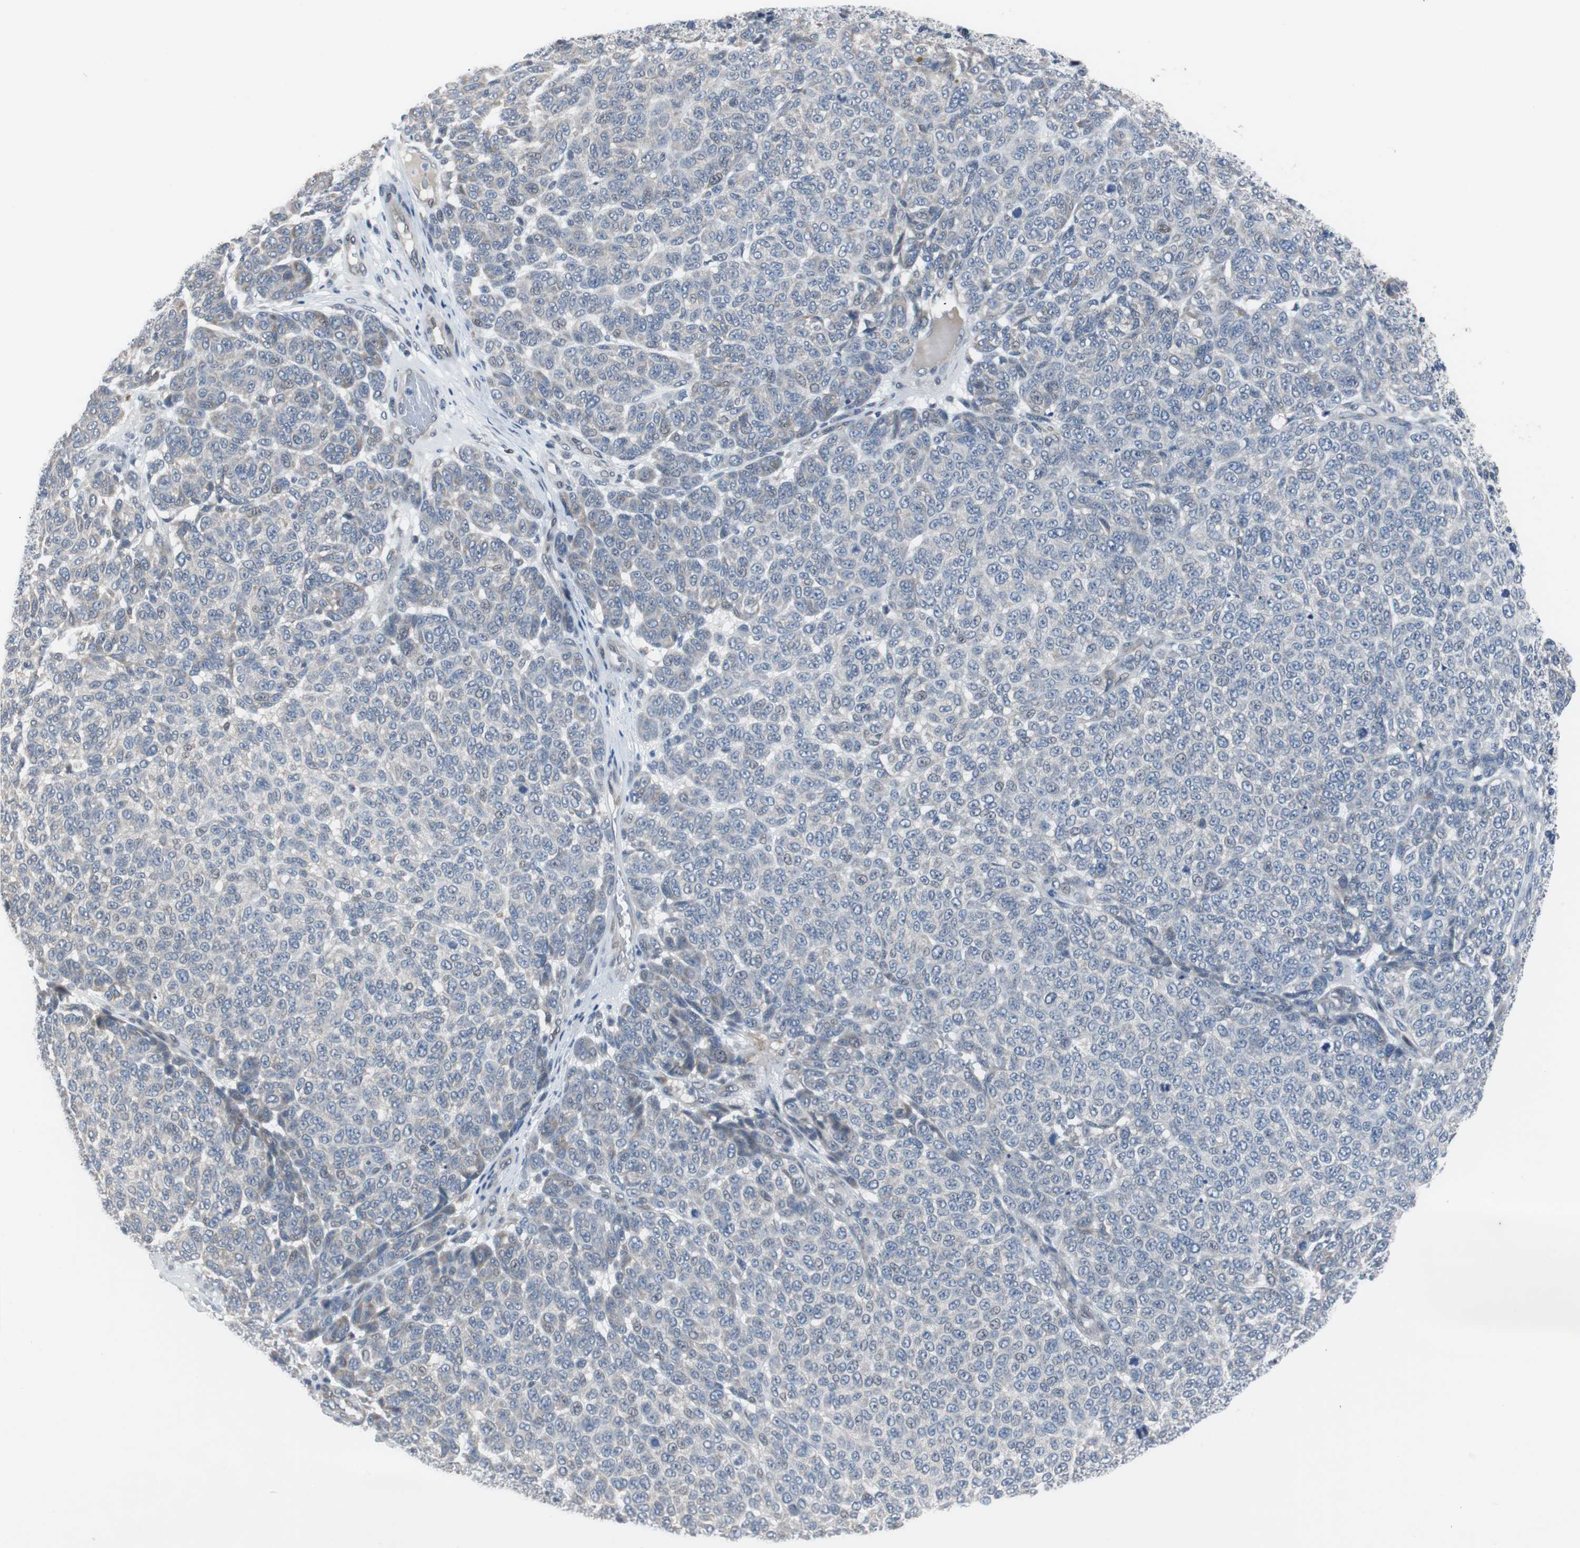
{"staining": {"intensity": "weak", "quantity": "<25%", "location": "cytoplasmic/membranous"}, "tissue": "melanoma", "cell_type": "Tumor cells", "image_type": "cancer", "snomed": [{"axis": "morphology", "description": "Malignant melanoma, NOS"}, {"axis": "topography", "description": "Skin"}], "caption": "Photomicrograph shows no protein expression in tumor cells of melanoma tissue.", "gene": "TP63", "patient": {"sex": "male", "age": 59}}